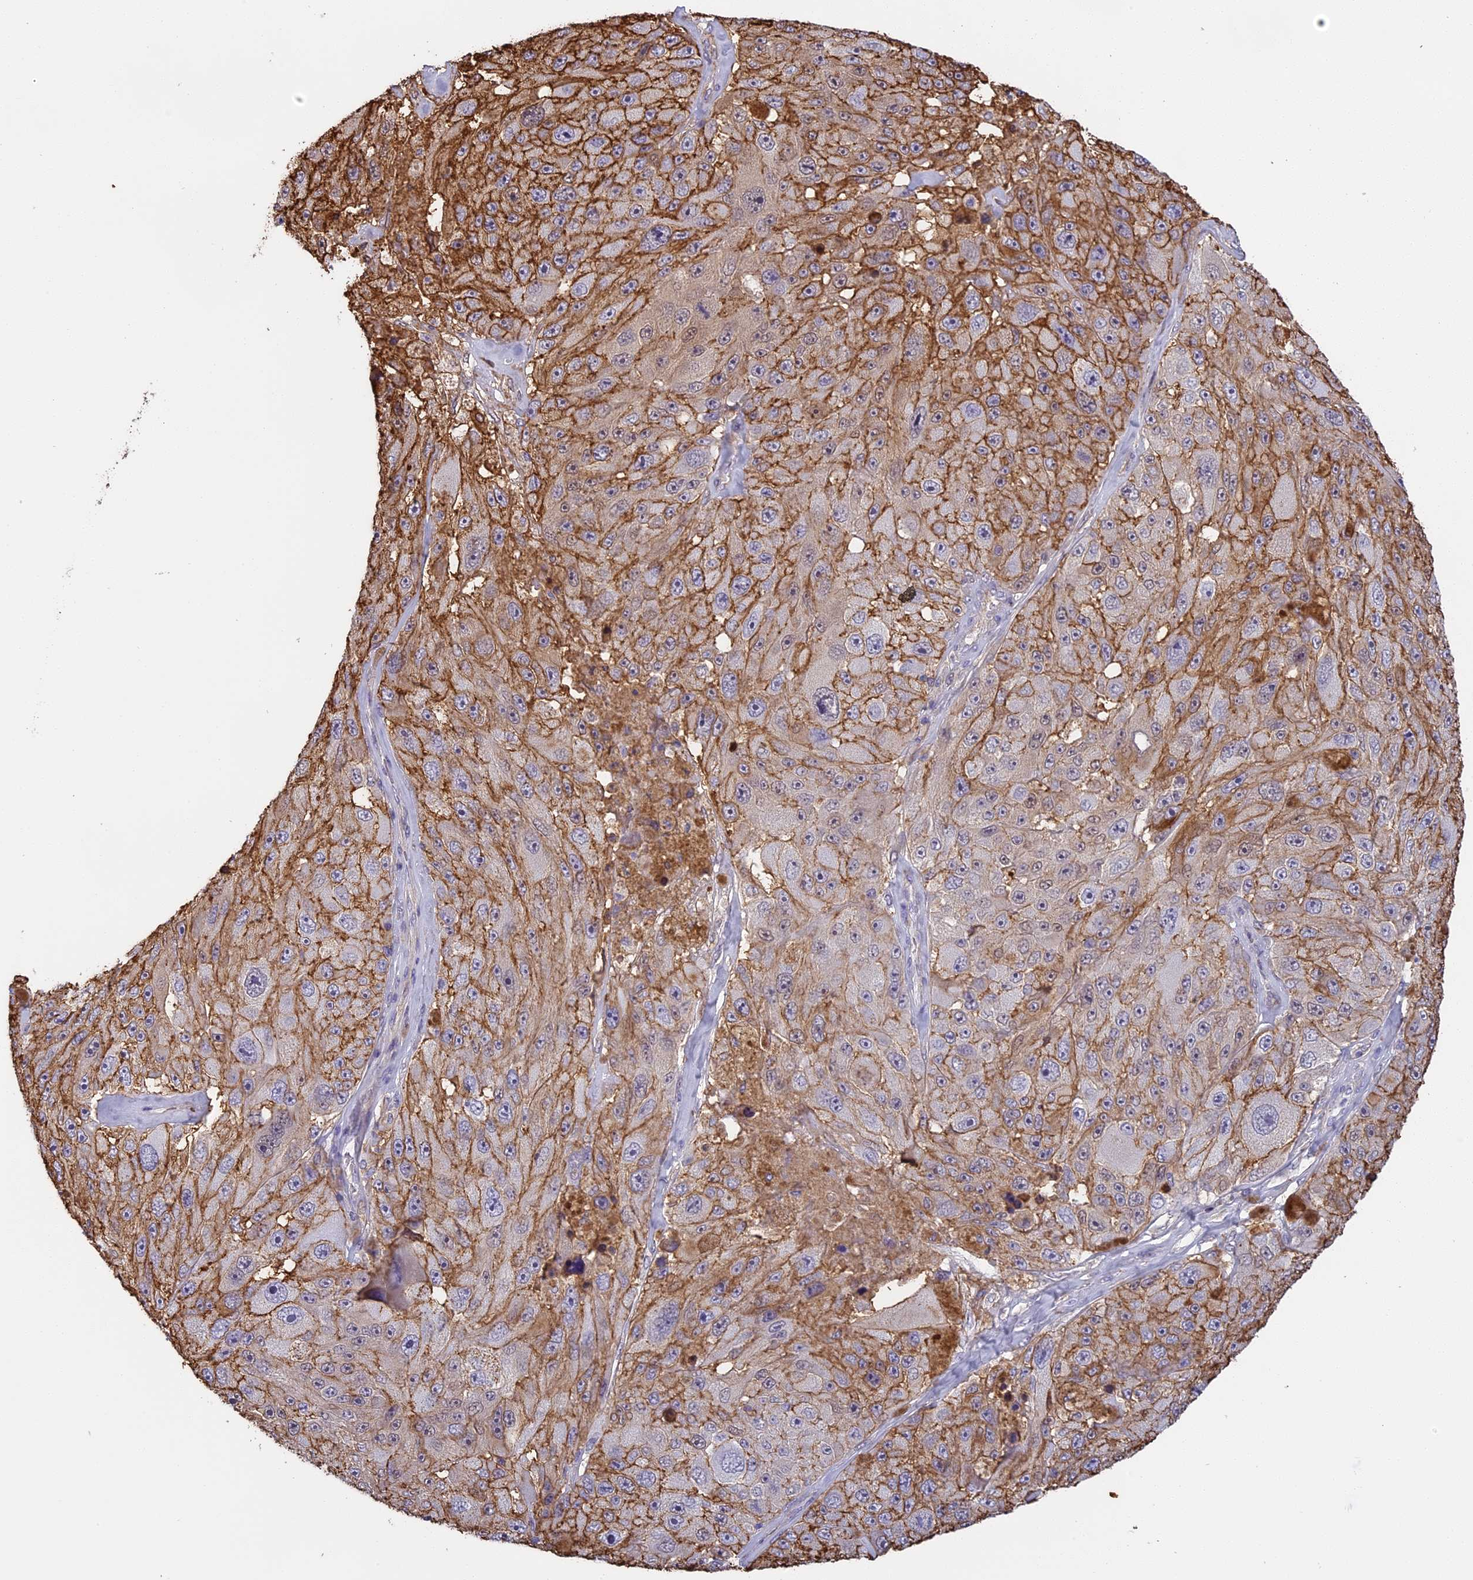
{"staining": {"intensity": "moderate", "quantity": ">75%", "location": "cytoplasmic/membranous,nuclear"}, "tissue": "melanoma", "cell_type": "Tumor cells", "image_type": "cancer", "snomed": [{"axis": "morphology", "description": "Malignant melanoma, Metastatic site"}, {"axis": "topography", "description": "Lymph node"}], "caption": "Immunohistochemistry (DAB (3,3'-diaminobenzidine)) staining of human melanoma demonstrates moderate cytoplasmic/membranous and nuclear protein positivity in approximately >75% of tumor cells.", "gene": "TMEM255B", "patient": {"sex": "male", "age": 62}}